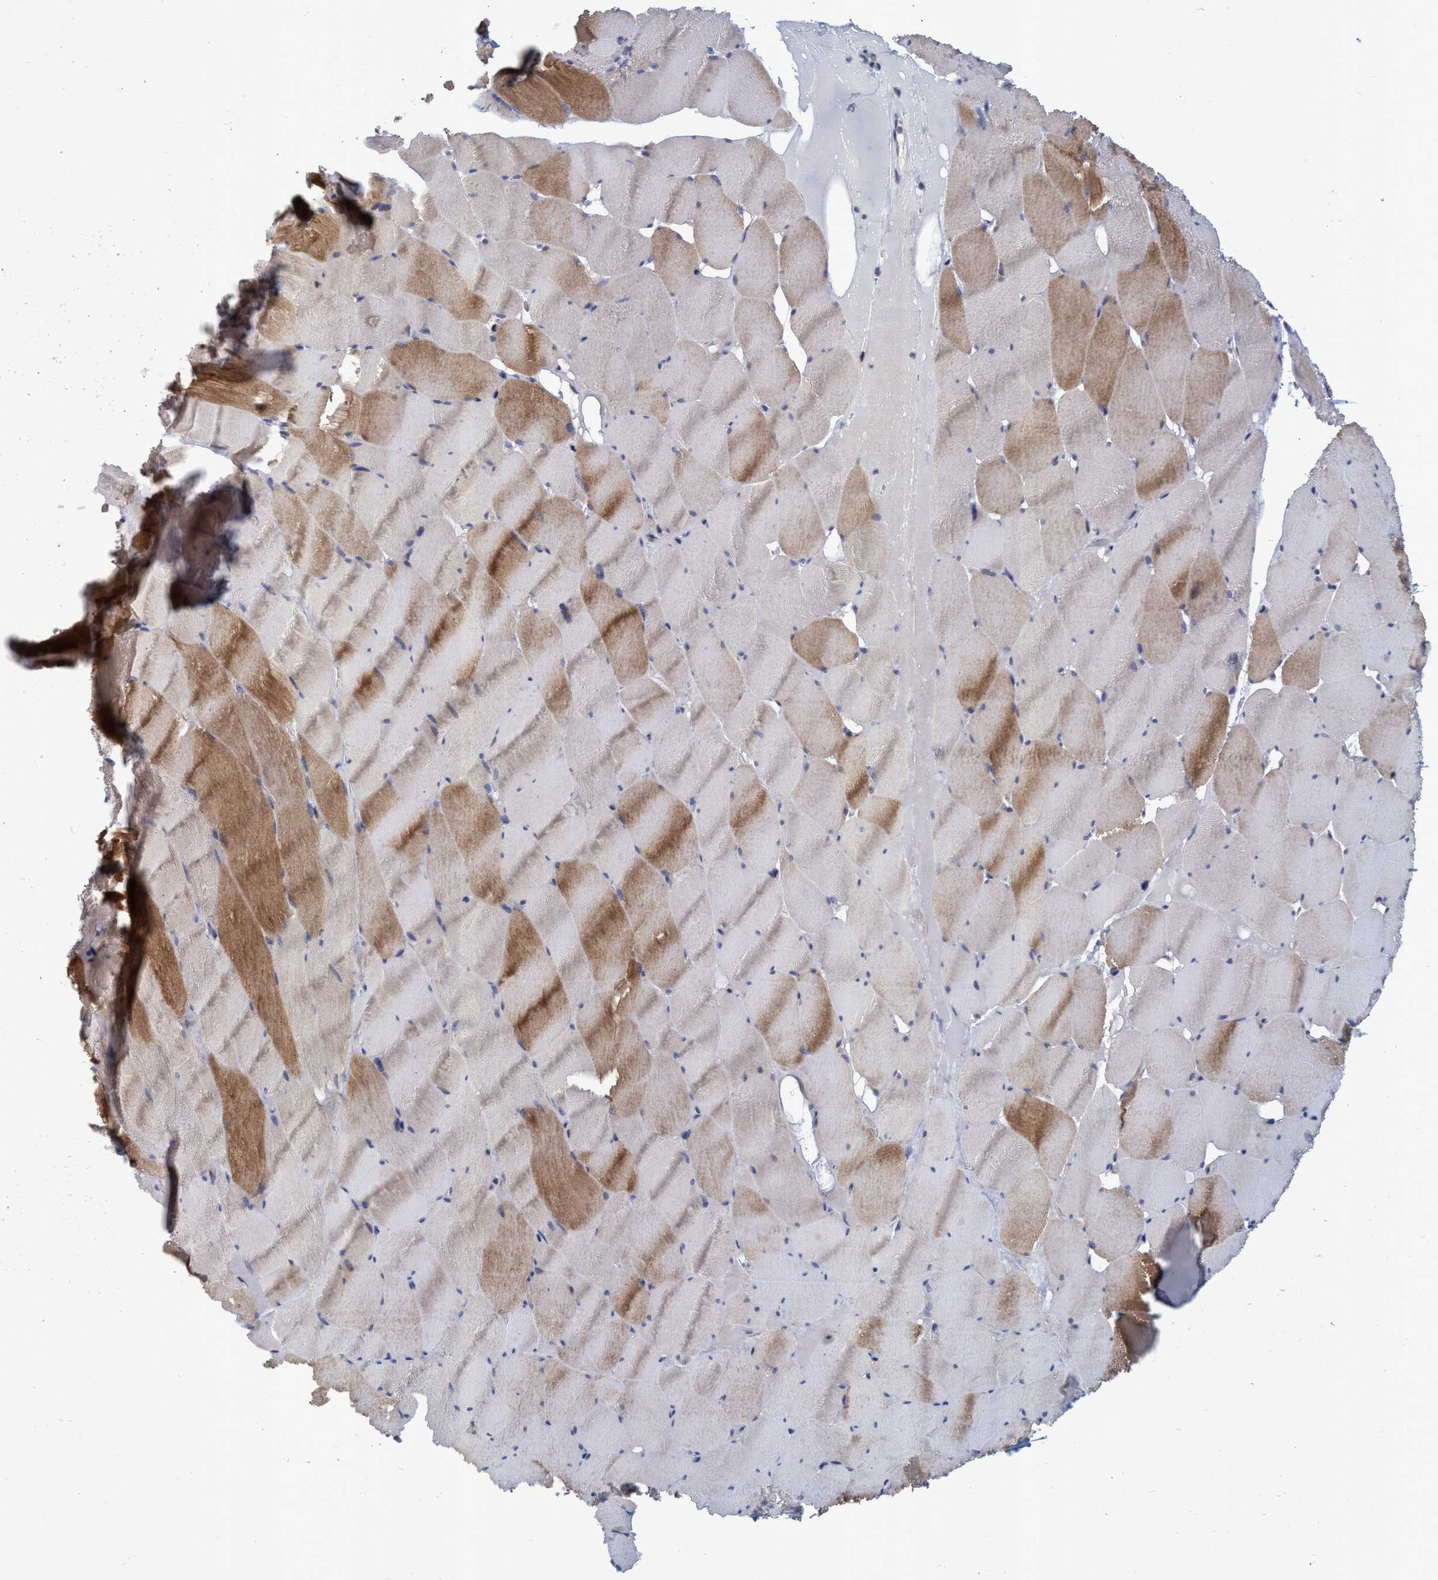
{"staining": {"intensity": "moderate", "quantity": "25%-75%", "location": "cytoplasmic/membranous"}, "tissue": "skeletal muscle", "cell_type": "Myocytes", "image_type": "normal", "snomed": [{"axis": "morphology", "description": "Normal tissue, NOS"}, {"axis": "topography", "description": "Skeletal muscle"}], "caption": "Brown immunohistochemical staining in benign human skeletal muscle exhibits moderate cytoplasmic/membranous staining in about 25%-75% of myocytes.", "gene": "NAT16", "patient": {"sex": "male", "age": 62}}